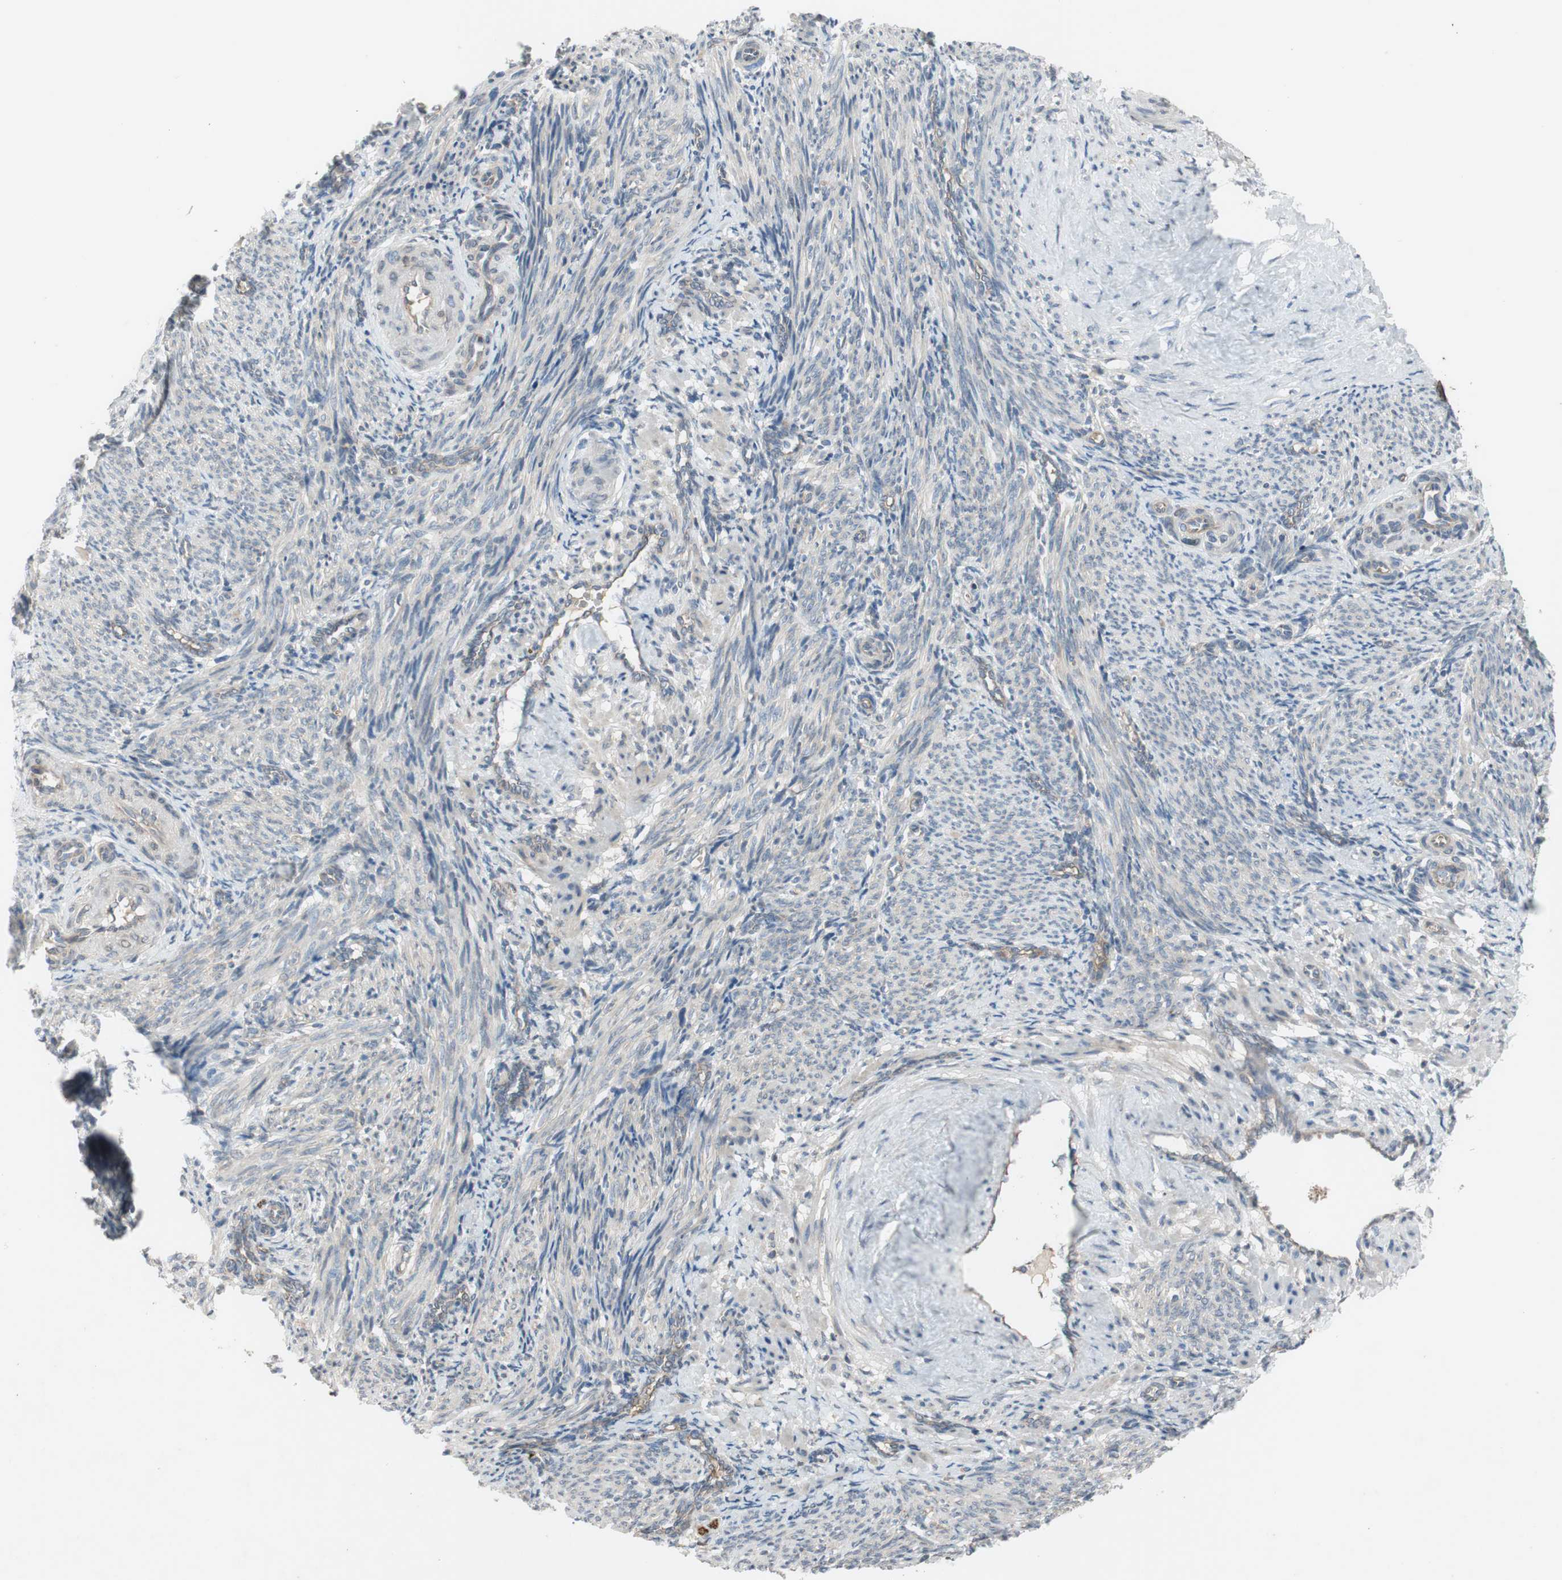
{"staining": {"intensity": "negative", "quantity": "none", "location": "none"}, "tissue": "smooth muscle", "cell_type": "Smooth muscle cells", "image_type": "normal", "snomed": [{"axis": "morphology", "description": "Normal tissue, NOS"}, {"axis": "topography", "description": "Endometrium"}], "caption": "This micrograph is of unremarkable smooth muscle stained with immunohistochemistry (IHC) to label a protein in brown with the nuclei are counter-stained blue. There is no positivity in smooth muscle cells.", "gene": "ADD2", "patient": {"sex": "female", "age": 33}}